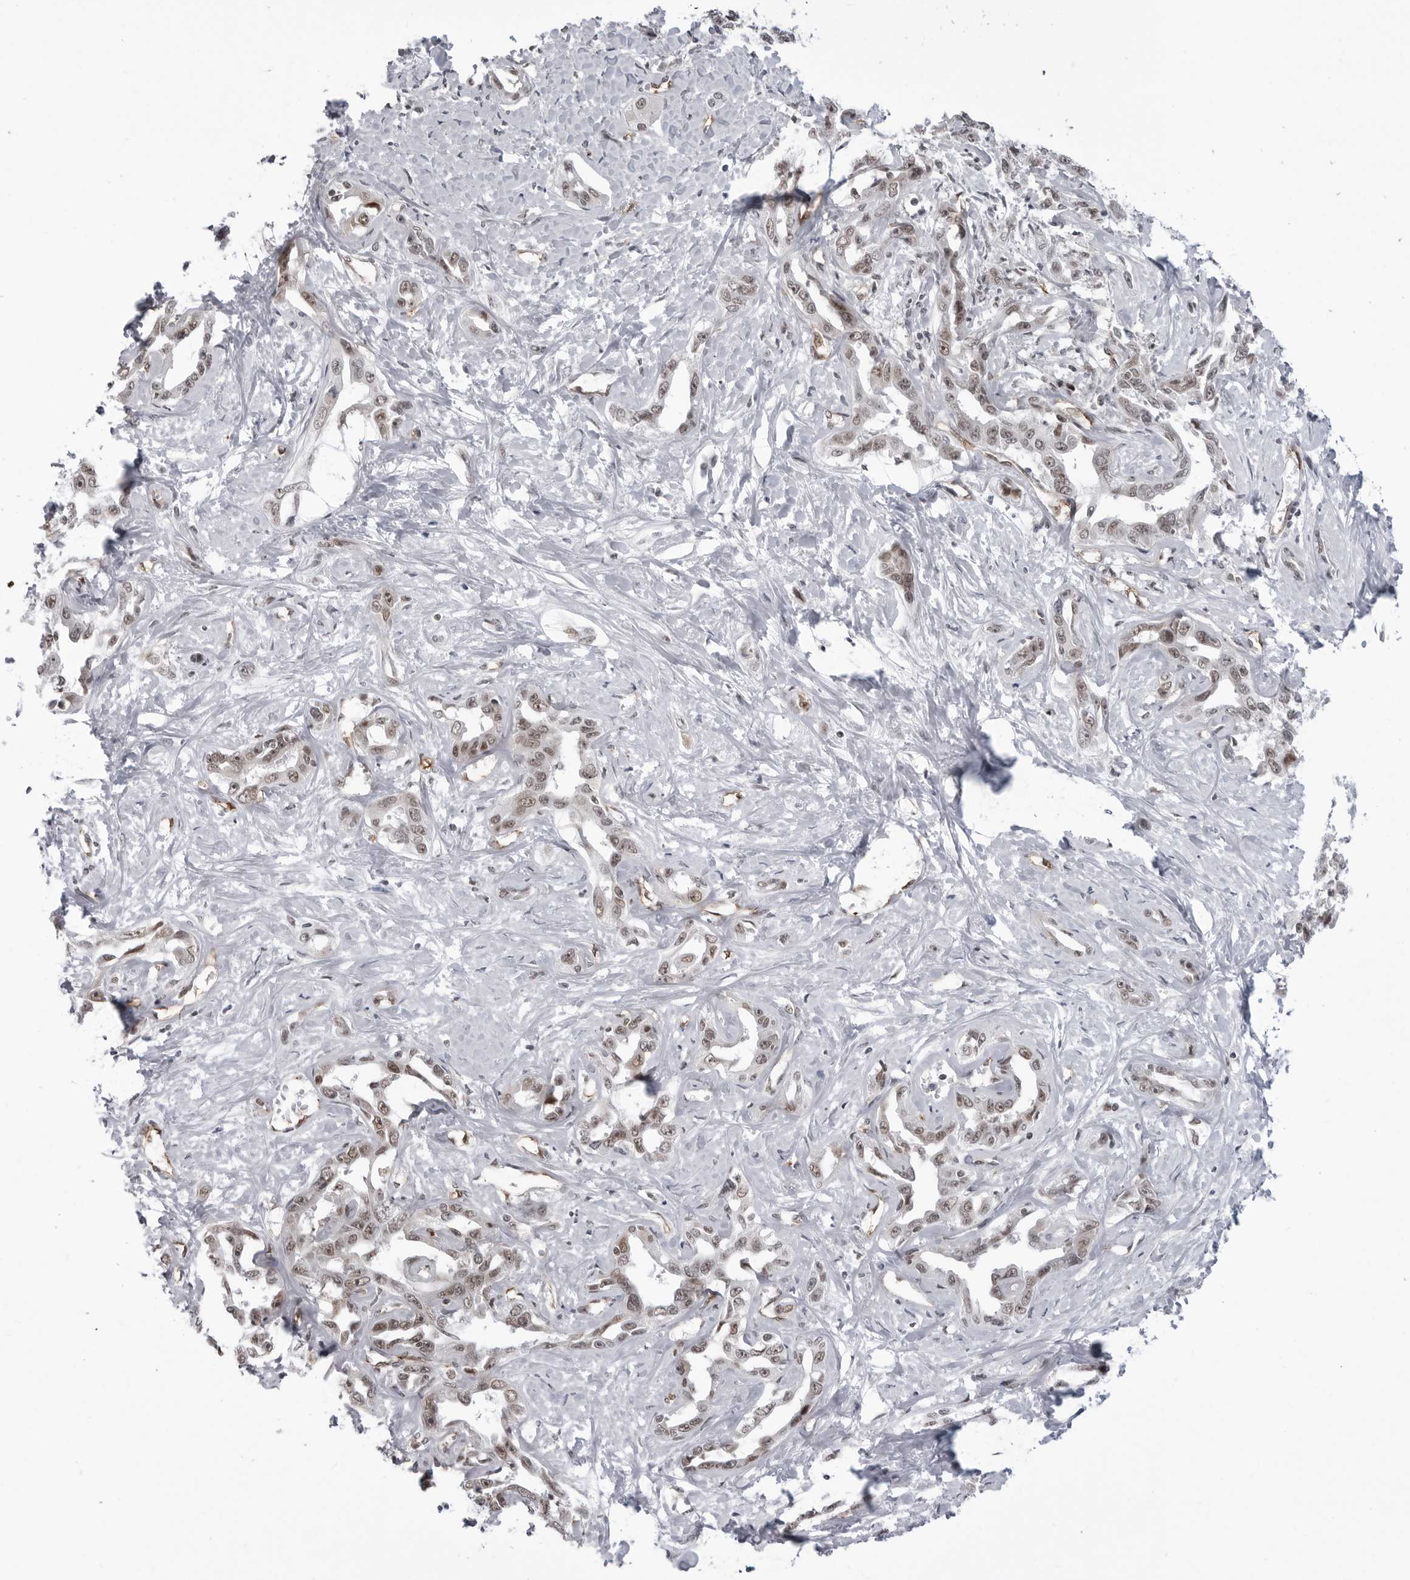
{"staining": {"intensity": "weak", "quantity": ">75%", "location": "nuclear"}, "tissue": "liver cancer", "cell_type": "Tumor cells", "image_type": "cancer", "snomed": [{"axis": "morphology", "description": "Cholangiocarcinoma"}, {"axis": "topography", "description": "Liver"}], "caption": "The immunohistochemical stain labels weak nuclear staining in tumor cells of liver cancer tissue.", "gene": "RNF26", "patient": {"sex": "male", "age": 59}}